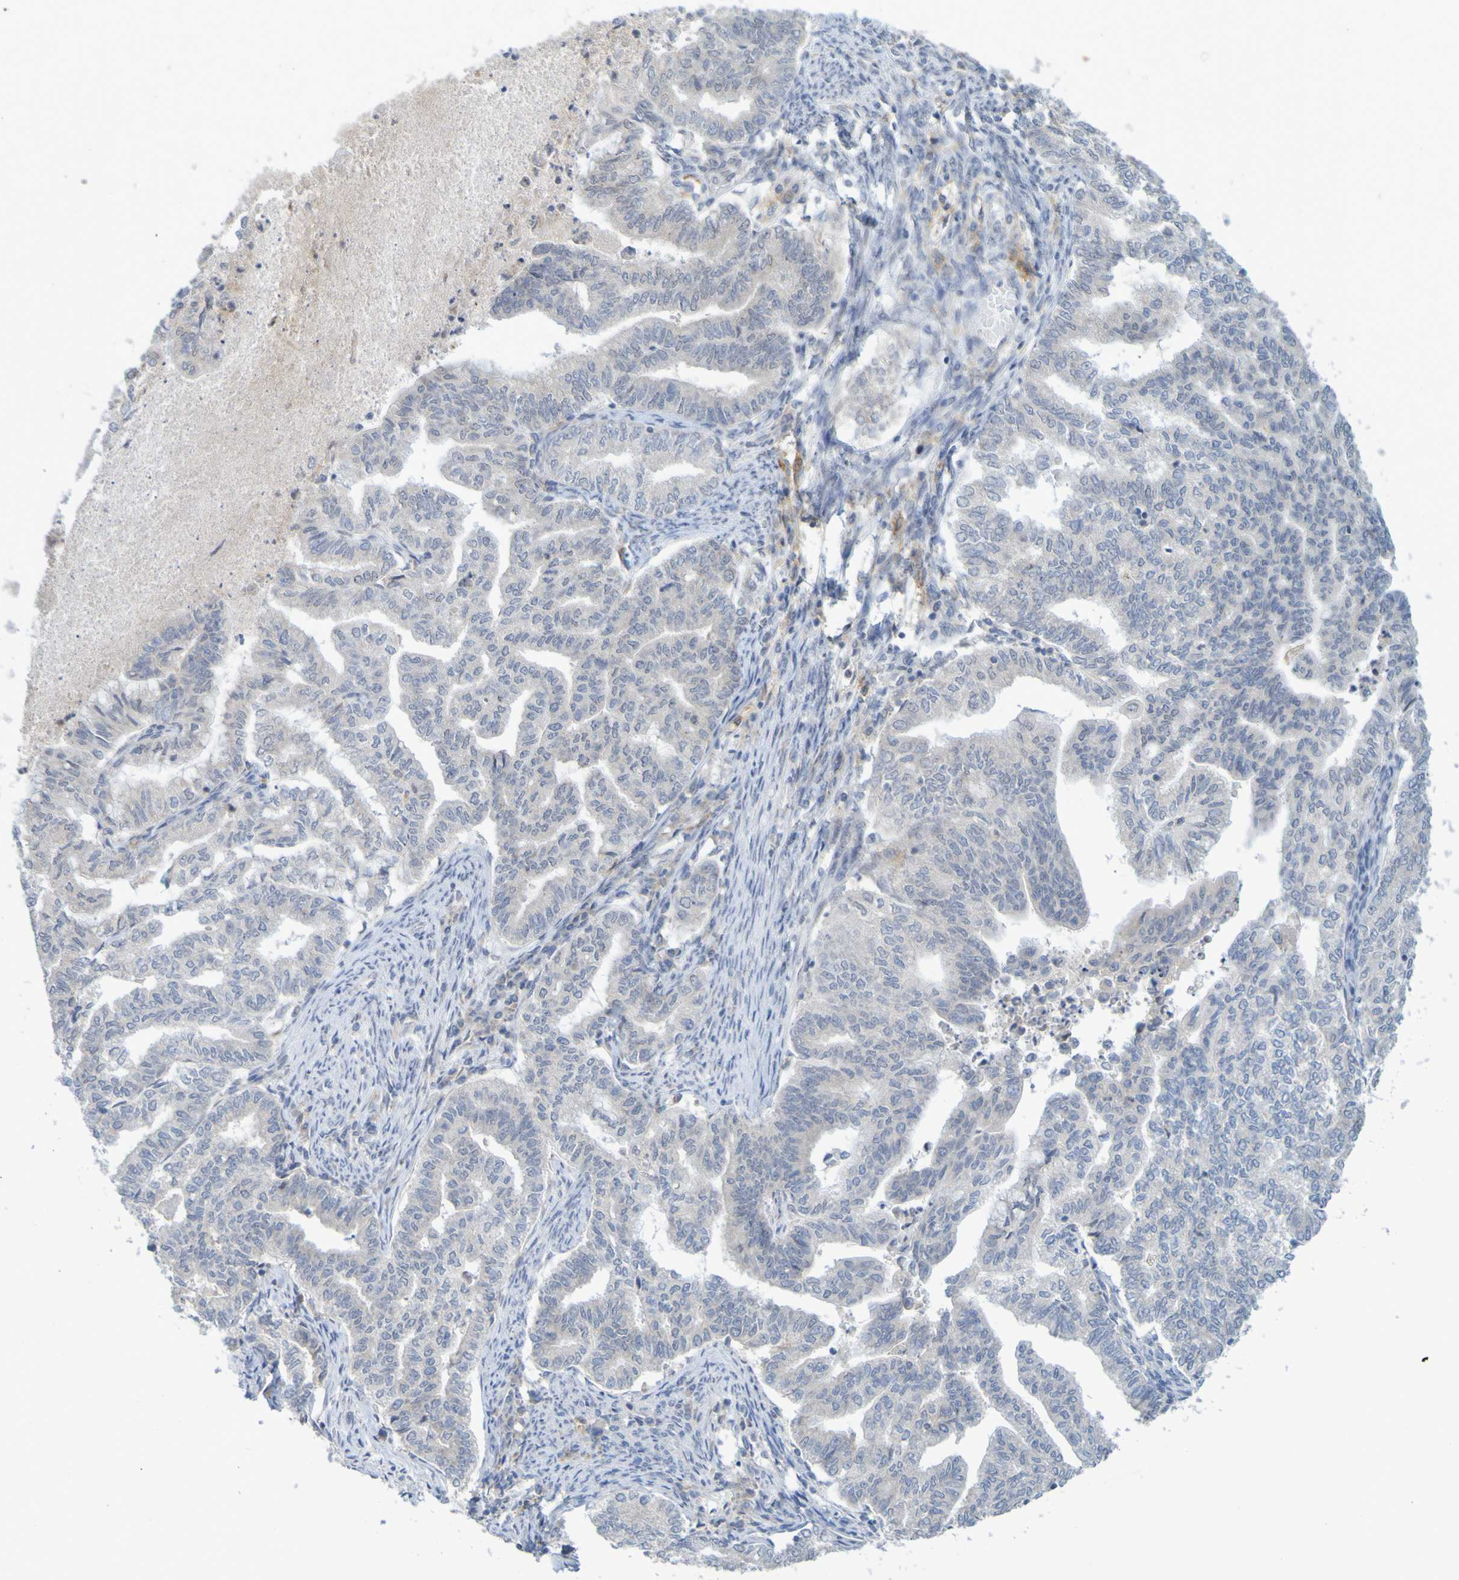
{"staining": {"intensity": "negative", "quantity": "none", "location": "none"}, "tissue": "endometrial cancer", "cell_type": "Tumor cells", "image_type": "cancer", "snomed": [{"axis": "morphology", "description": "Adenocarcinoma, NOS"}, {"axis": "topography", "description": "Endometrium"}], "caption": "This is a image of immunohistochemistry staining of endometrial adenocarcinoma, which shows no positivity in tumor cells.", "gene": "LILRB5", "patient": {"sex": "female", "age": 79}}